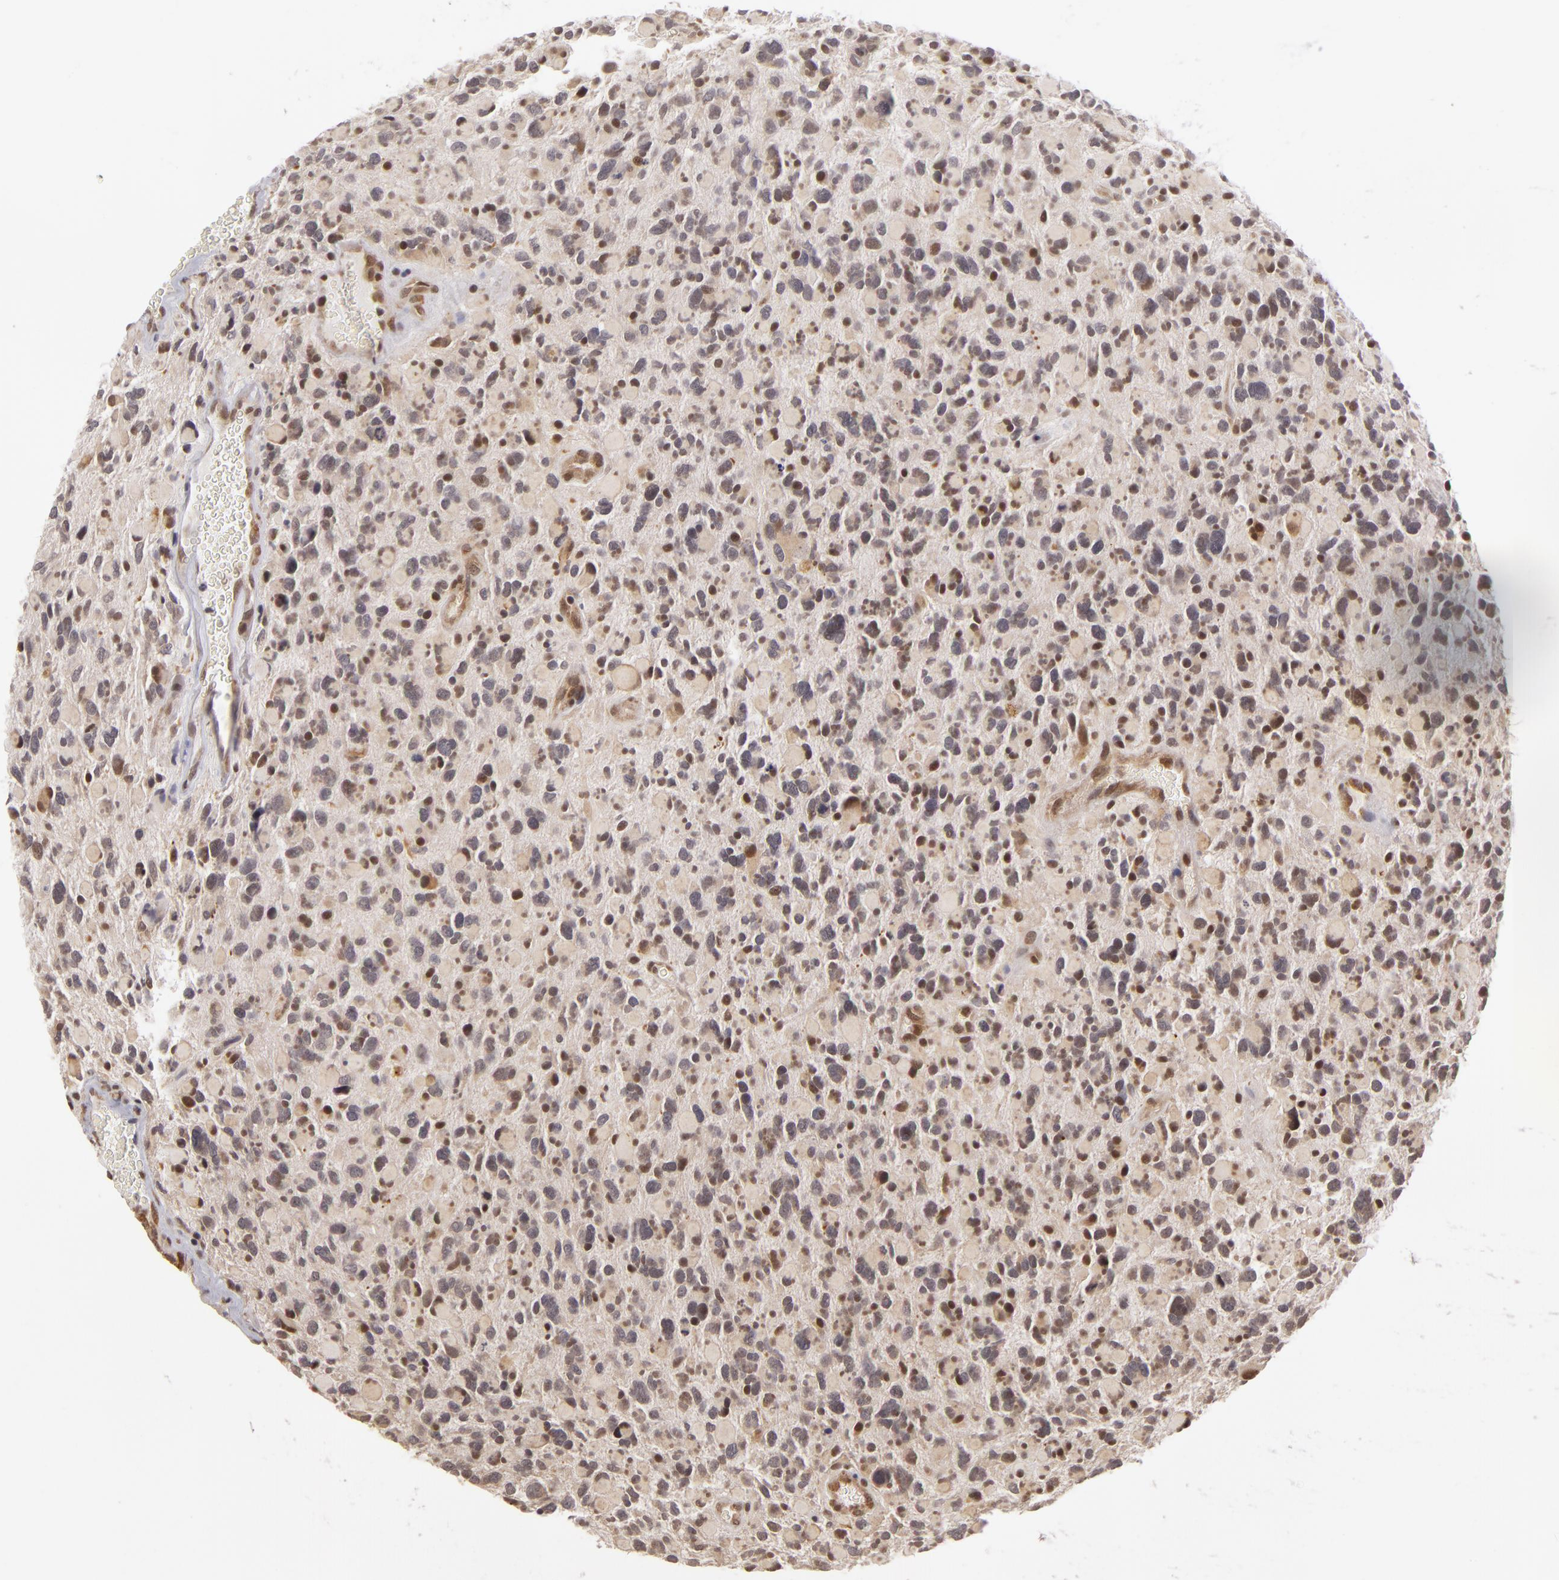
{"staining": {"intensity": "moderate", "quantity": "<25%", "location": "nuclear"}, "tissue": "glioma", "cell_type": "Tumor cells", "image_type": "cancer", "snomed": [{"axis": "morphology", "description": "Glioma, malignant, High grade"}, {"axis": "topography", "description": "Brain"}], "caption": "Immunohistochemical staining of glioma shows moderate nuclear protein positivity in about <25% of tumor cells. Ihc stains the protein in brown and the nuclei are stained blue.", "gene": "ZNF133", "patient": {"sex": "female", "age": 37}}